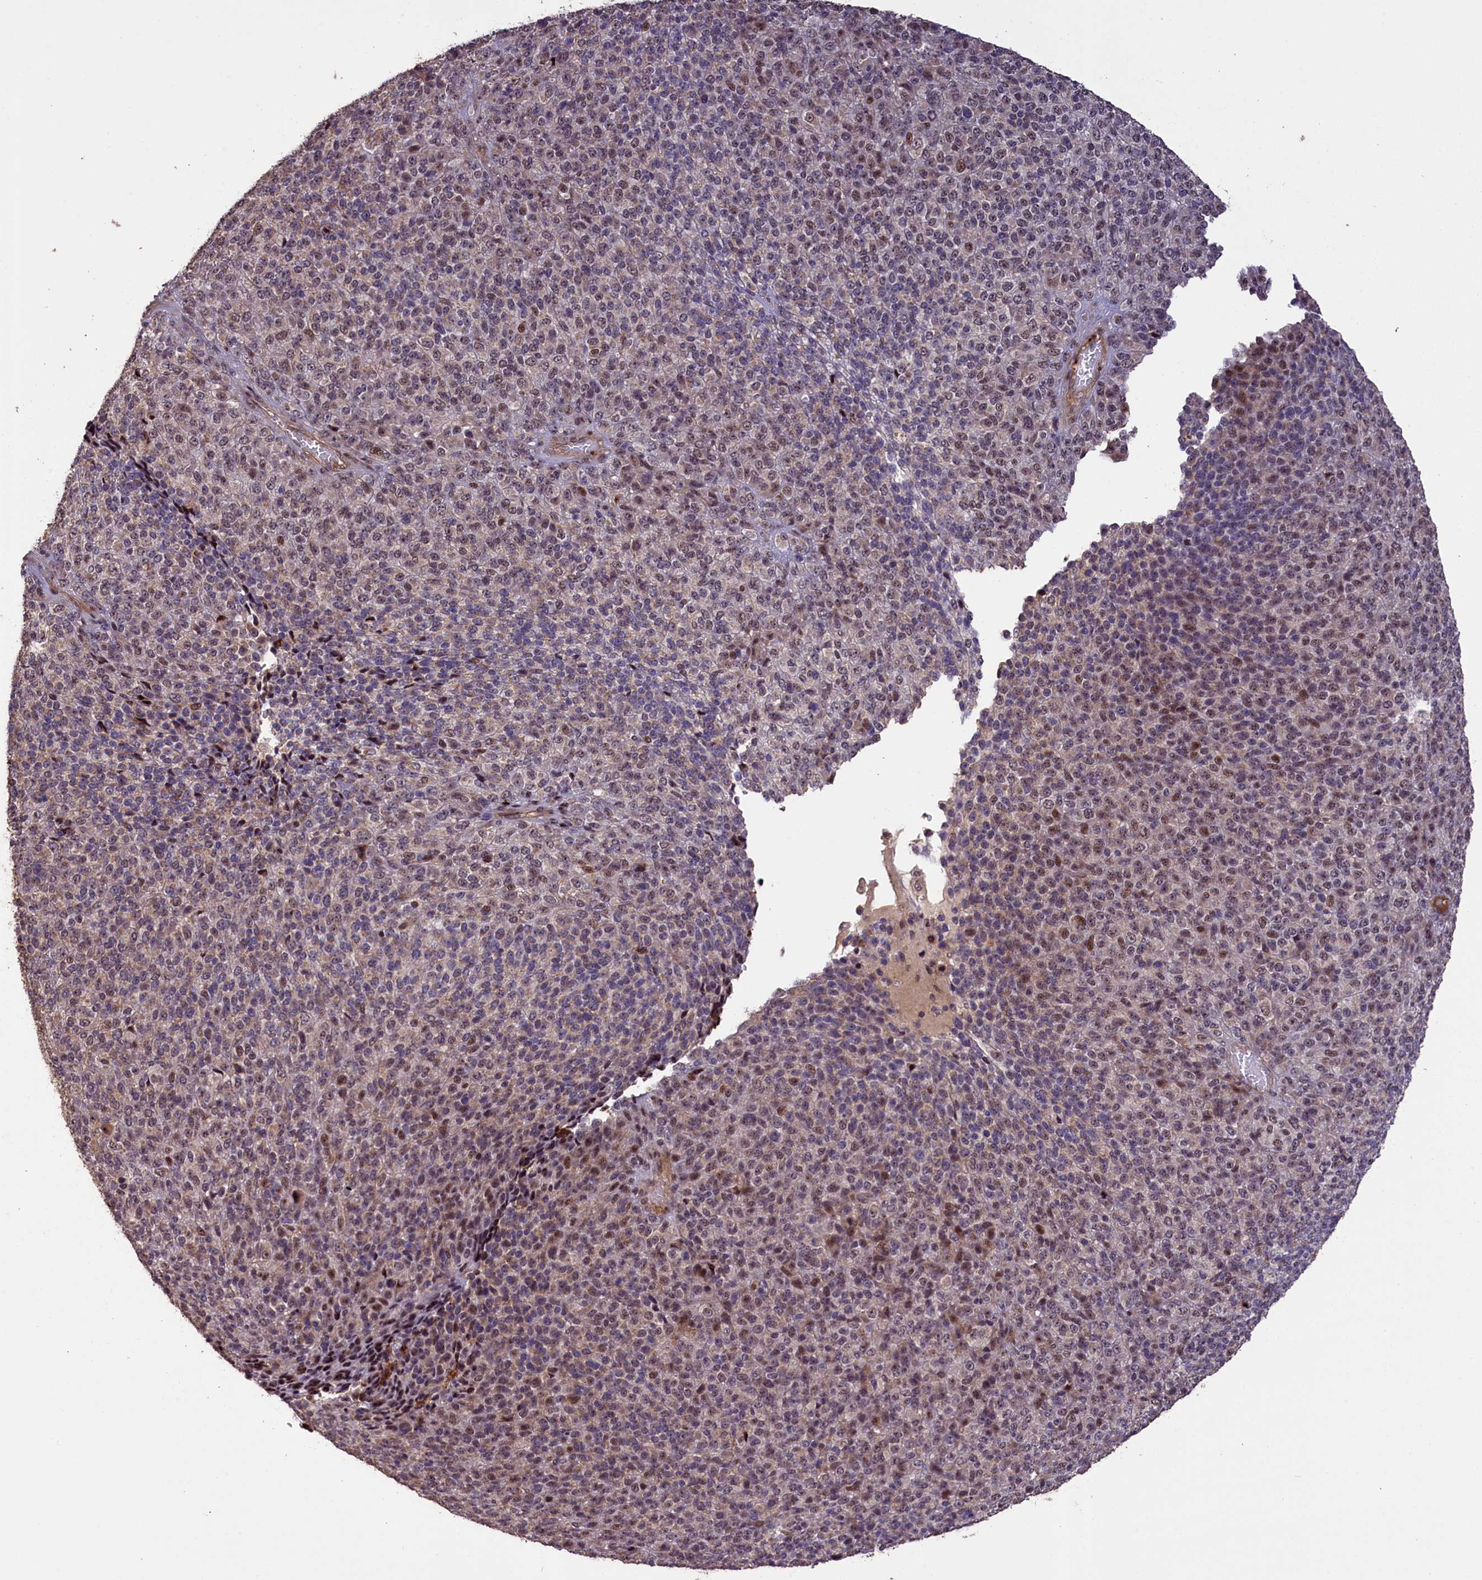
{"staining": {"intensity": "moderate", "quantity": "25%-75%", "location": "nuclear"}, "tissue": "melanoma", "cell_type": "Tumor cells", "image_type": "cancer", "snomed": [{"axis": "morphology", "description": "Malignant melanoma, Metastatic site"}, {"axis": "topography", "description": "Brain"}], "caption": "This is an image of IHC staining of melanoma, which shows moderate positivity in the nuclear of tumor cells.", "gene": "FUZ", "patient": {"sex": "female", "age": 56}}